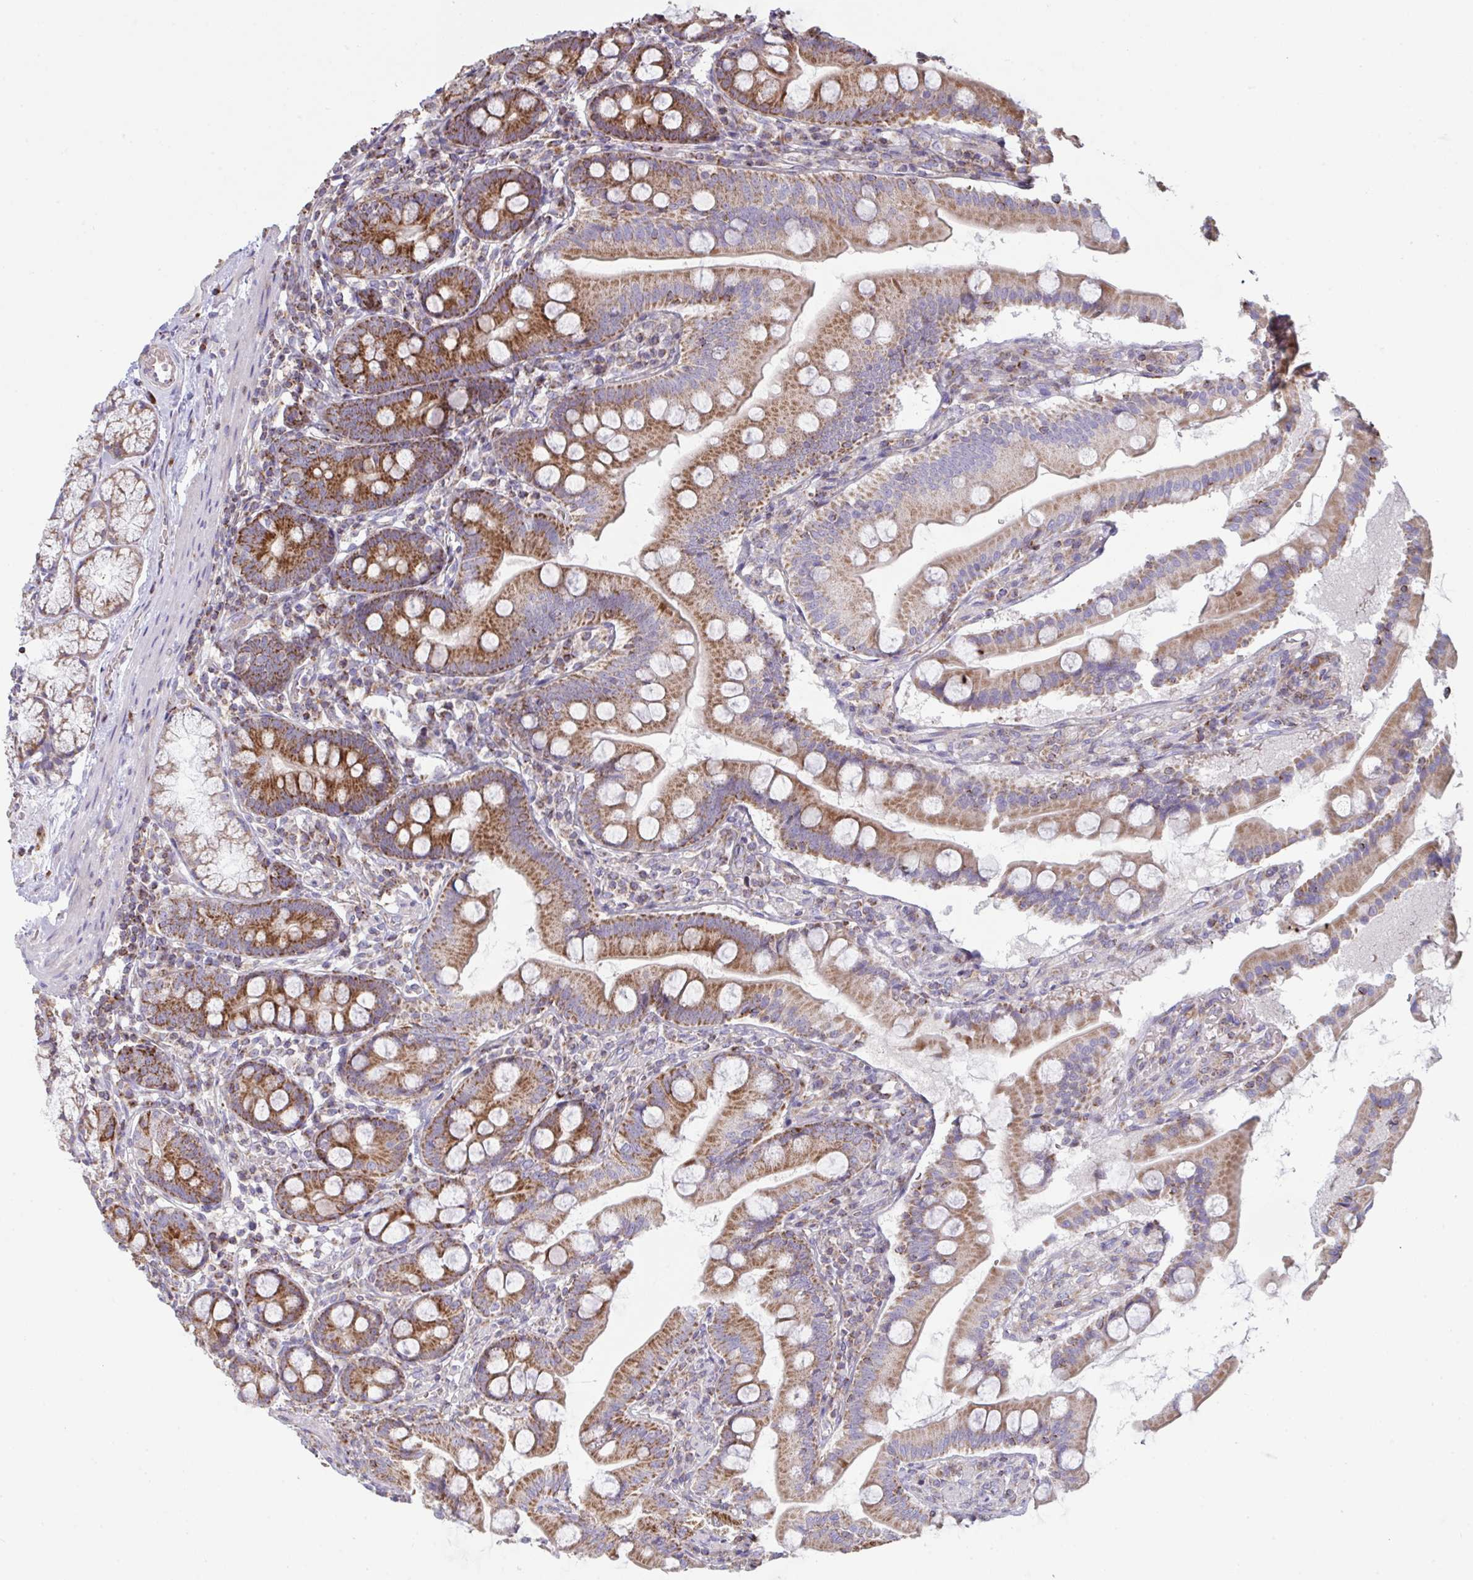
{"staining": {"intensity": "strong", "quantity": ">75%", "location": "cytoplasmic/membranous"}, "tissue": "duodenum", "cell_type": "Glandular cells", "image_type": "normal", "snomed": [{"axis": "morphology", "description": "Normal tissue, NOS"}, {"axis": "topography", "description": "Duodenum"}], "caption": "Unremarkable duodenum was stained to show a protein in brown. There is high levels of strong cytoplasmic/membranous expression in about >75% of glandular cells. The staining is performed using DAB brown chromogen to label protein expression. The nuclei are counter-stained blue using hematoxylin.", "gene": "MICOS10", "patient": {"sex": "female", "age": 67}}